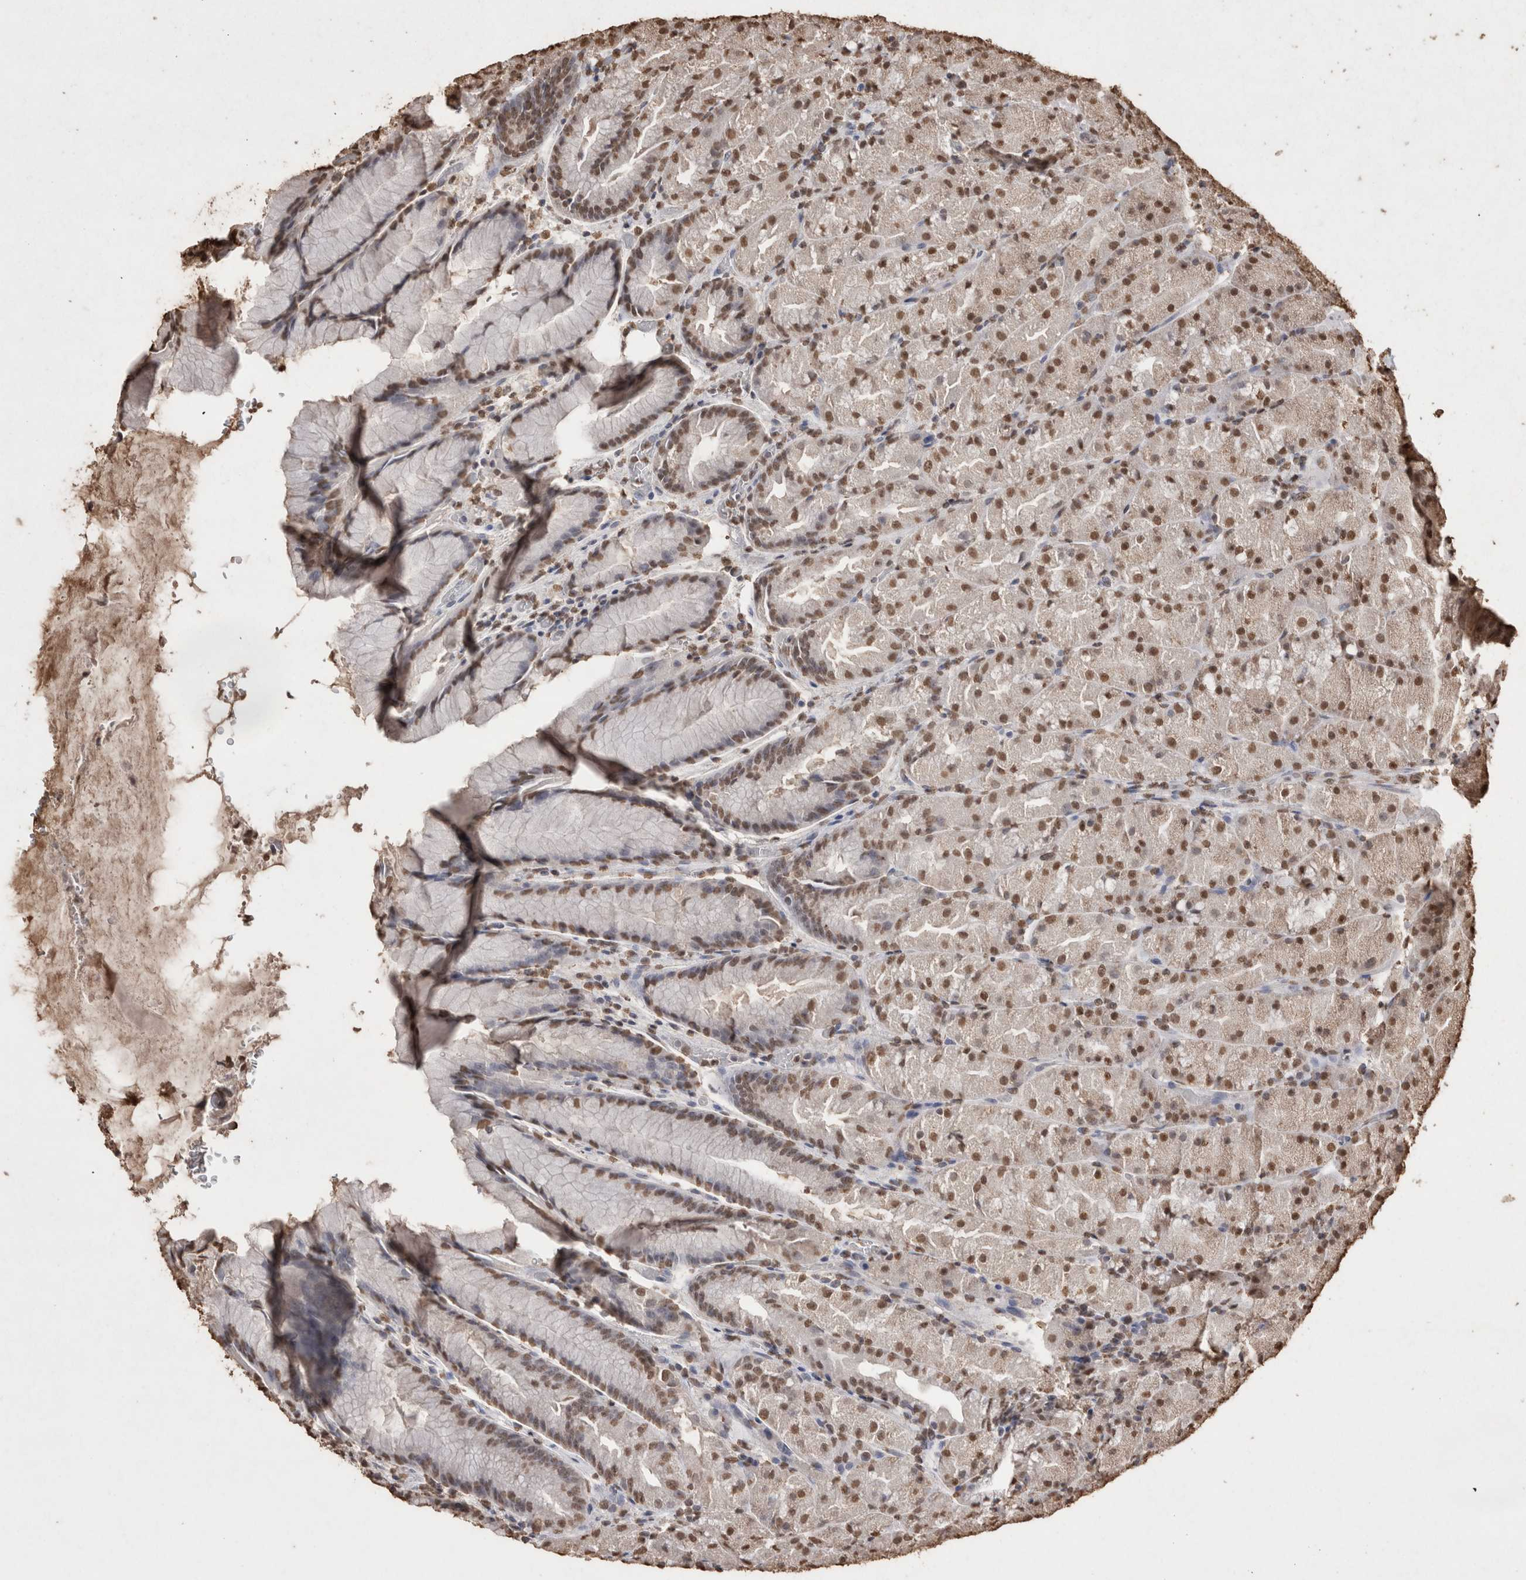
{"staining": {"intensity": "moderate", "quantity": ">75%", "location": "nuclear"}, "tissue": "stomach", "cell_type": "Glandular cells", "image_type": "normal", "snomed": [{"axis": "morphology", "description": "Normal tissue, NOS"}, {"axis": "topography", "description": "Stomach, upper"}, {"axis": "topography", "description": "Stomach"}], "caption": "Immunohistochemistry of normal human stomach reveals medium levels of moderate nuclear staining in approximately >75% of glandular cells.", "gene": "POU5F1", "patient": {"sex": "male", "age": 48}}